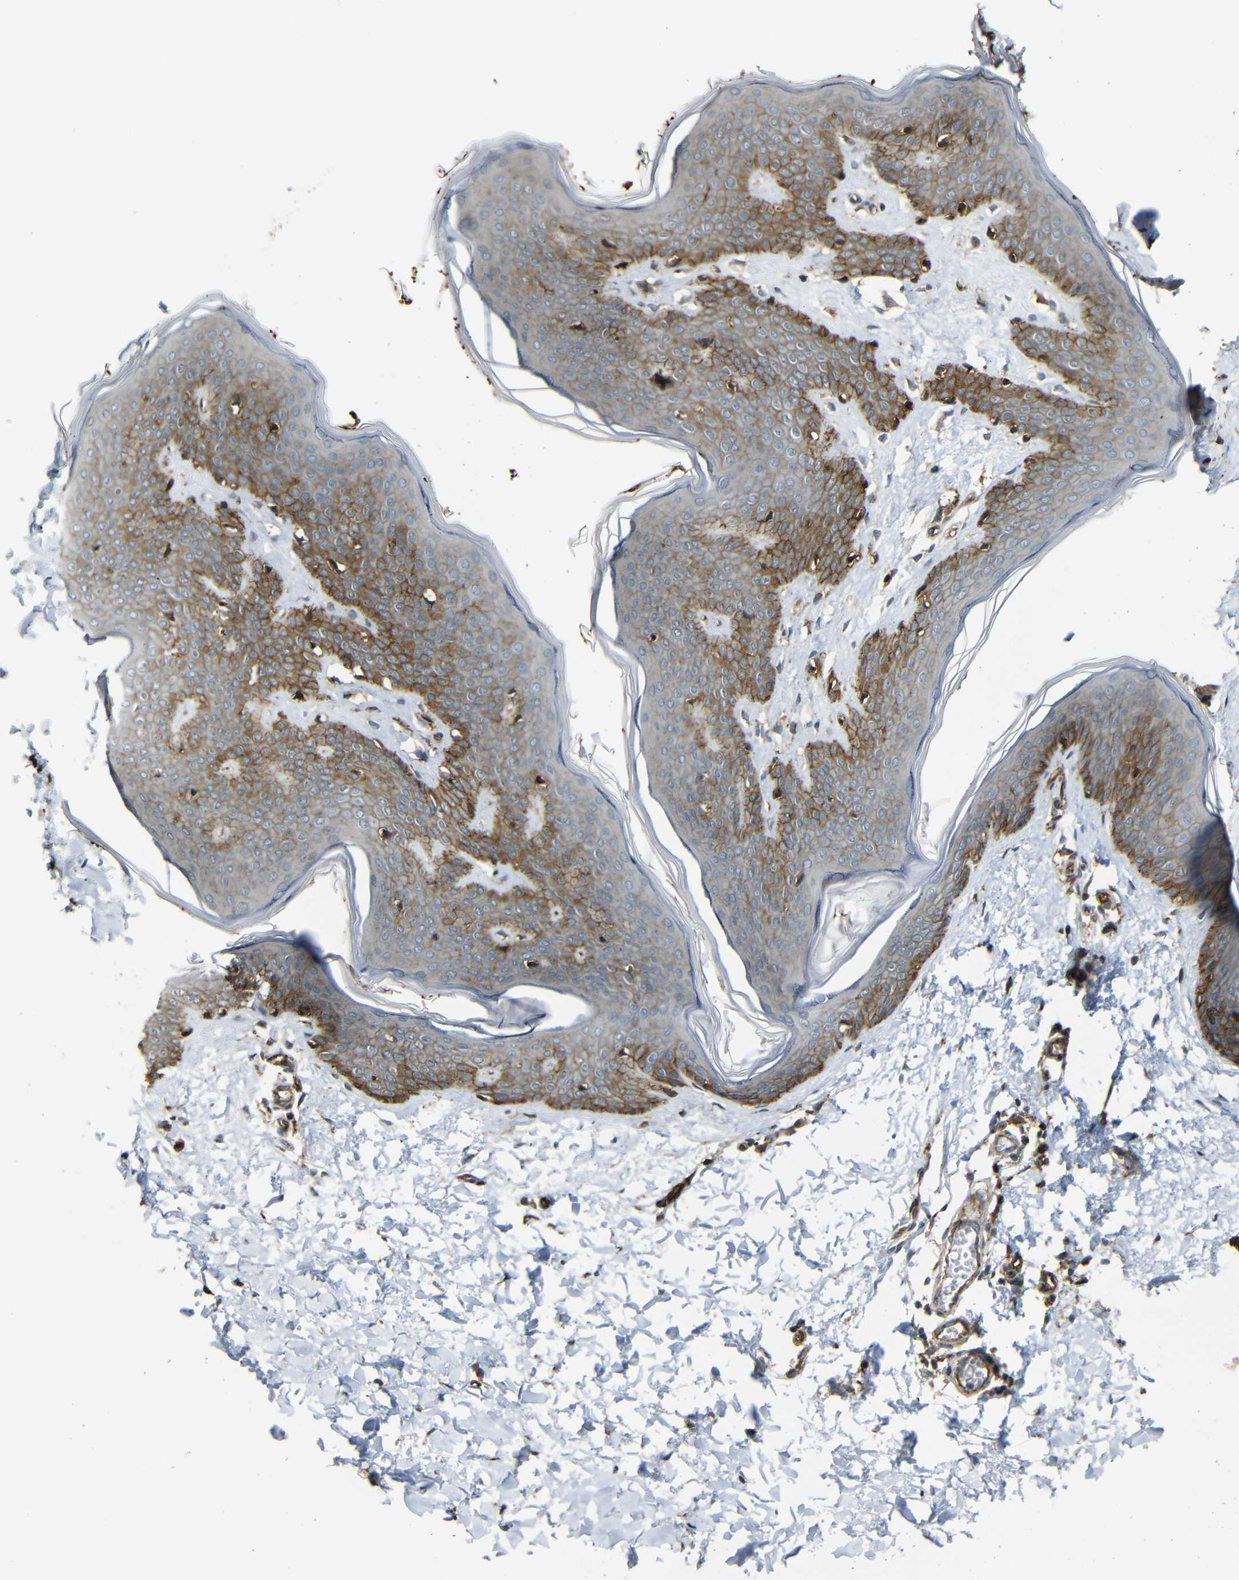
{"staining": {"intensity": "moderate", "quantity": ">75%", "location": "cytoplasmic/membranous"}, "tissue": "skin", "cell_type": "Fibroblasts", "image_type": "normal", "snomed": [{"axis": "morphology", "description": "Normal tissue, NOS"}, {"axis": "topography", "description": "Skin"}], "caption": "A micrograph showing moderate cytoplasmic/membranous positivity in approximately >75% of fibroblasts in unremarkable skin, as visualized by brown immunohistochemical staining.", "gene": "RELL1", "patient": {"sex": "female", "age": 17}}